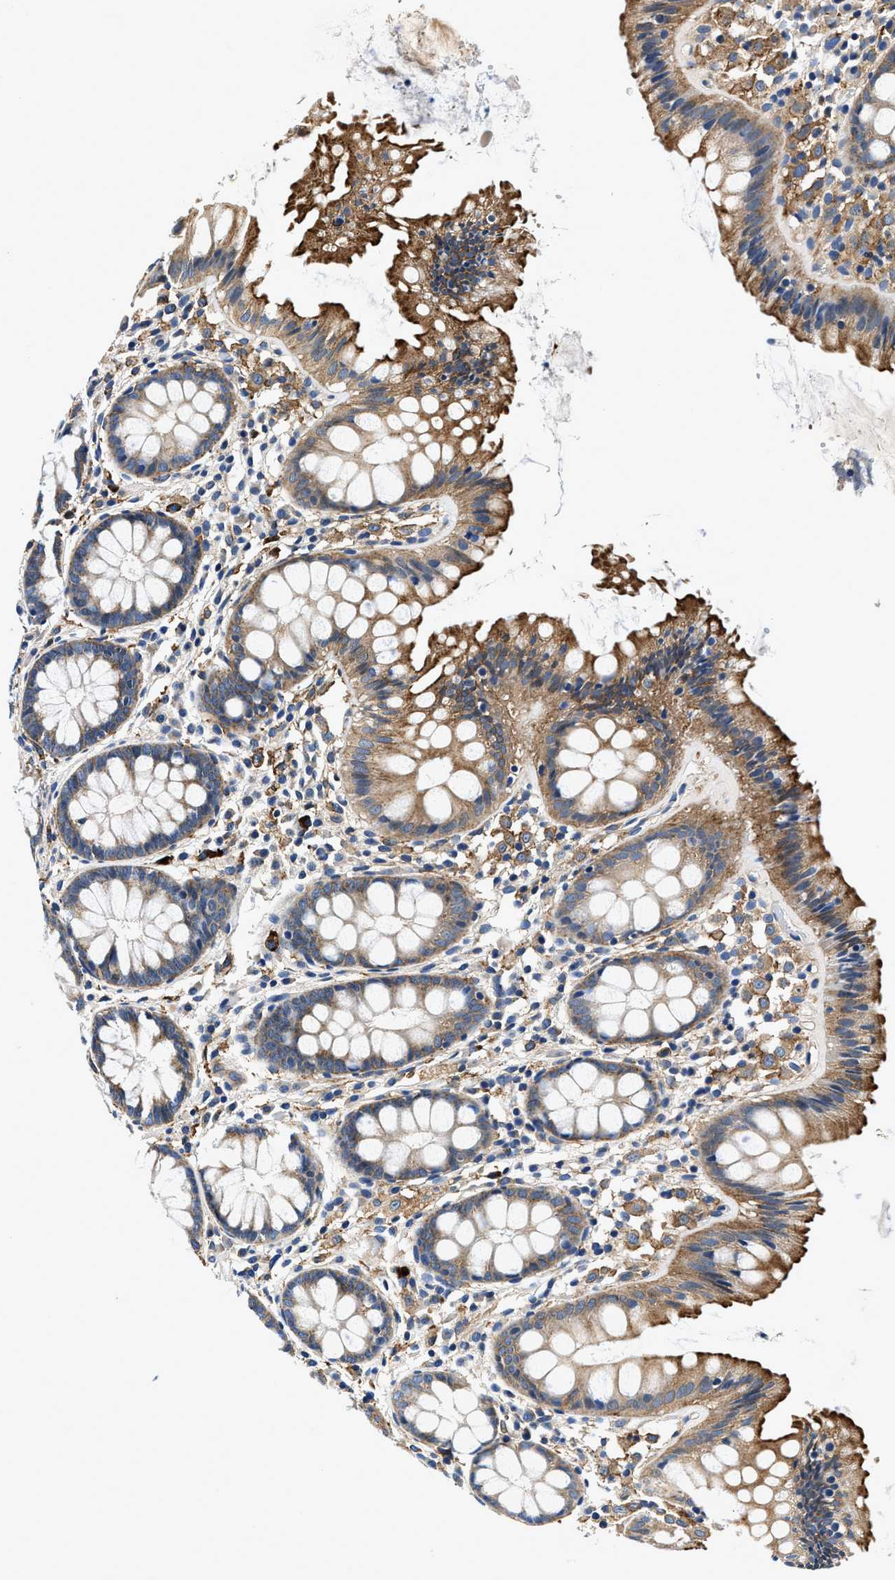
{"staining": {"intensity": "negative", "quantity": "none", "location": "none"}, "tissue": "colon", "cell_type": "Endothelial cells", "image_type": "normal", "snomed": [{"axis": "morphology", "description": "Normal tissue, NOS"}, {"axis": "topography", "description": "Colon"}], "caption": "DAB (3,3'-diaminobenzidine) immunohistochemical staining of benign human colon displays no significant expression in endothelial cells.", "gene": "ZFAND3", "patient": {"sex": "female", "age": 56}}